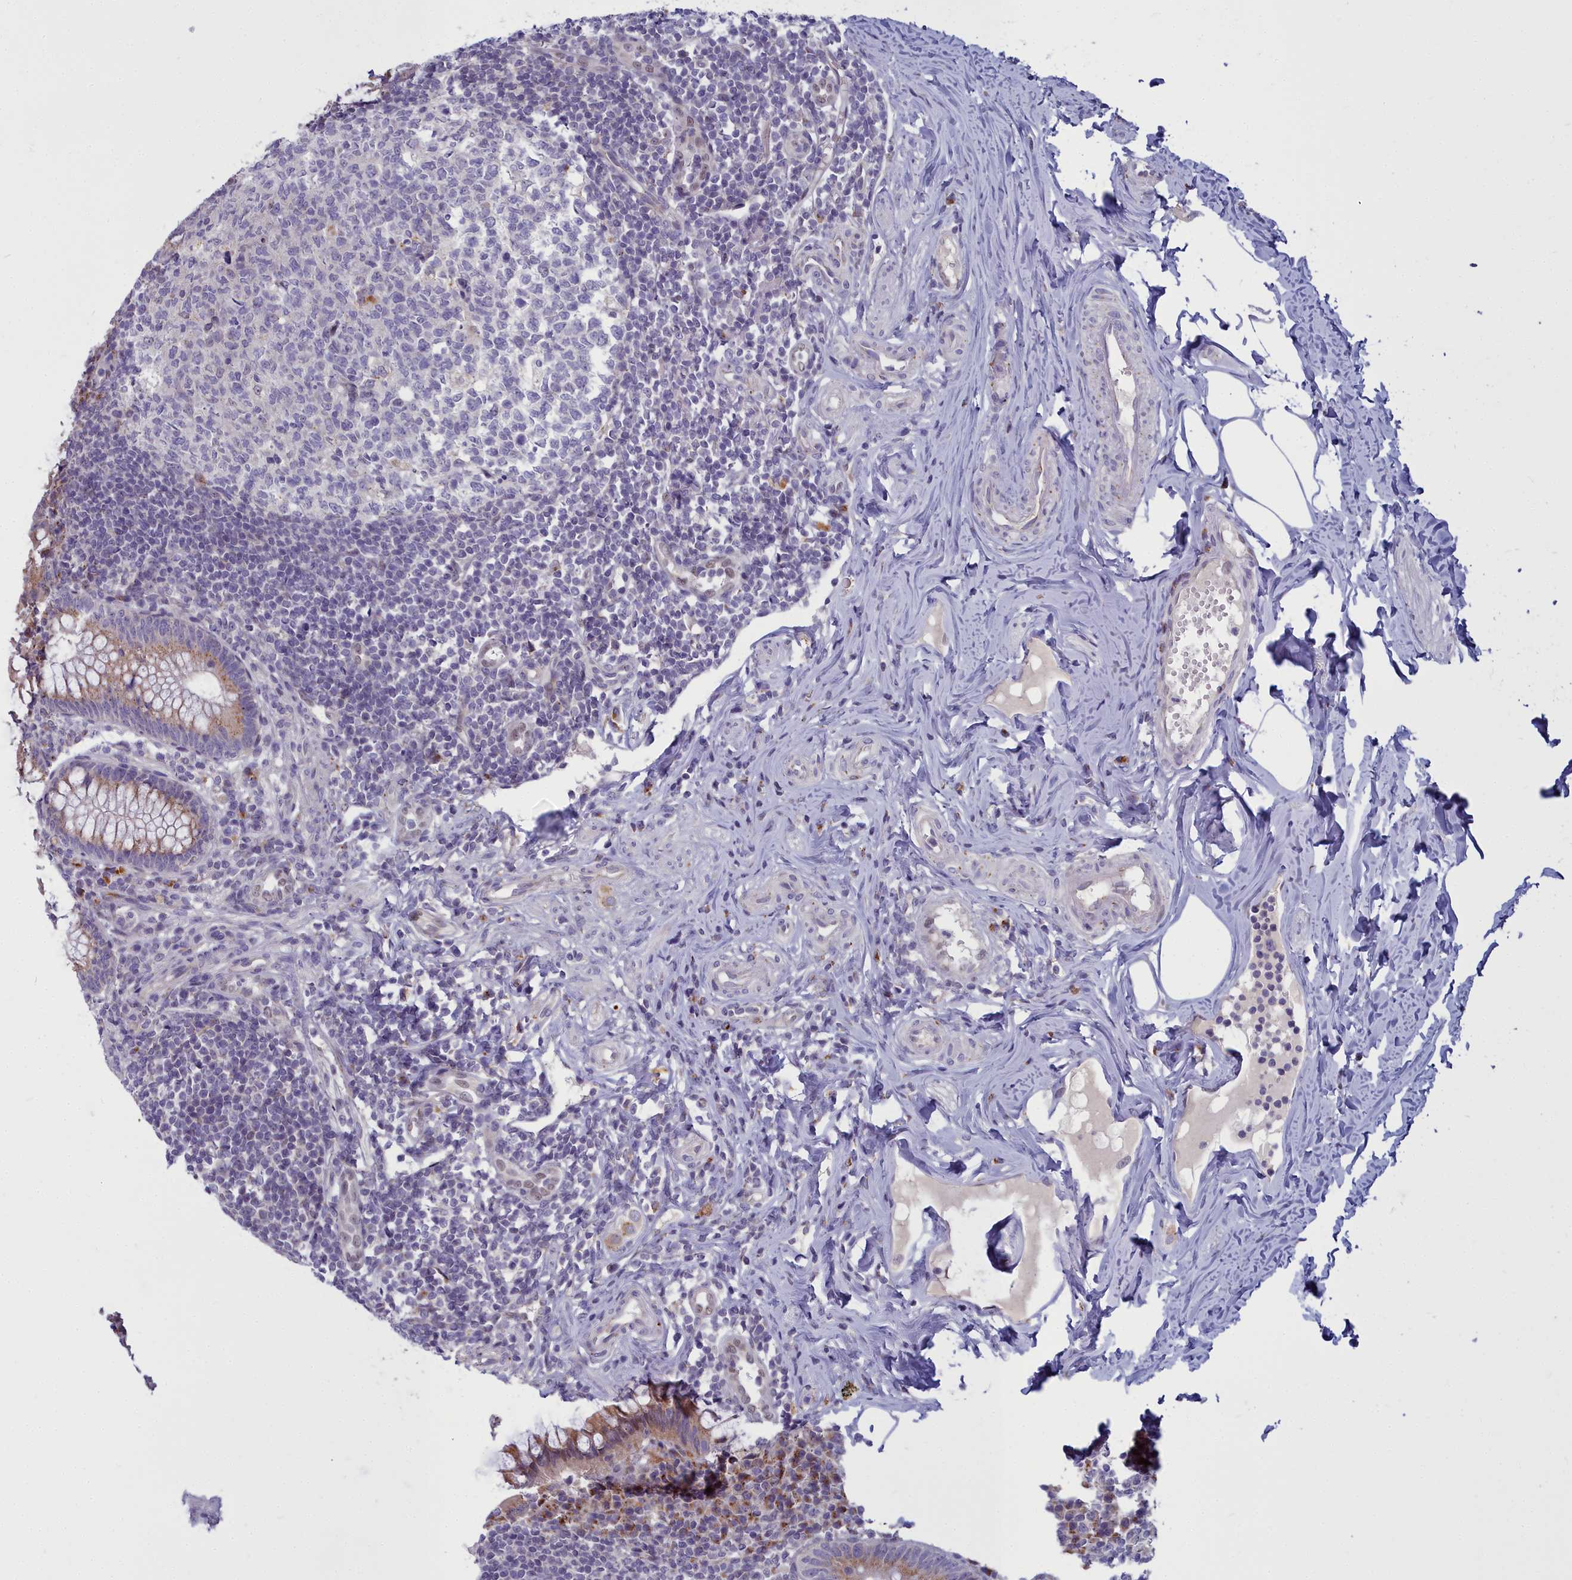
{"staining": {"intensity": "weak", "quantity": "25%-75%", "location": "cytoplasmic/membranous"}, "tissue": "appendix", "cell_type": "Glandular cells", "image_type": "normal", "snomed": [{"axis": "morphology", "description": "Normal tissue, NOS"}, {"axis": "topography", "description": "Appendix"}], "caption": "Protein analysis of unremarkable appendix exhibits weak cytoplasmic/membranous staining in approximately 25%-75% of glandular cells.", "gene": "WDPCP", "patient": {"sex": "female", "age": 33}}